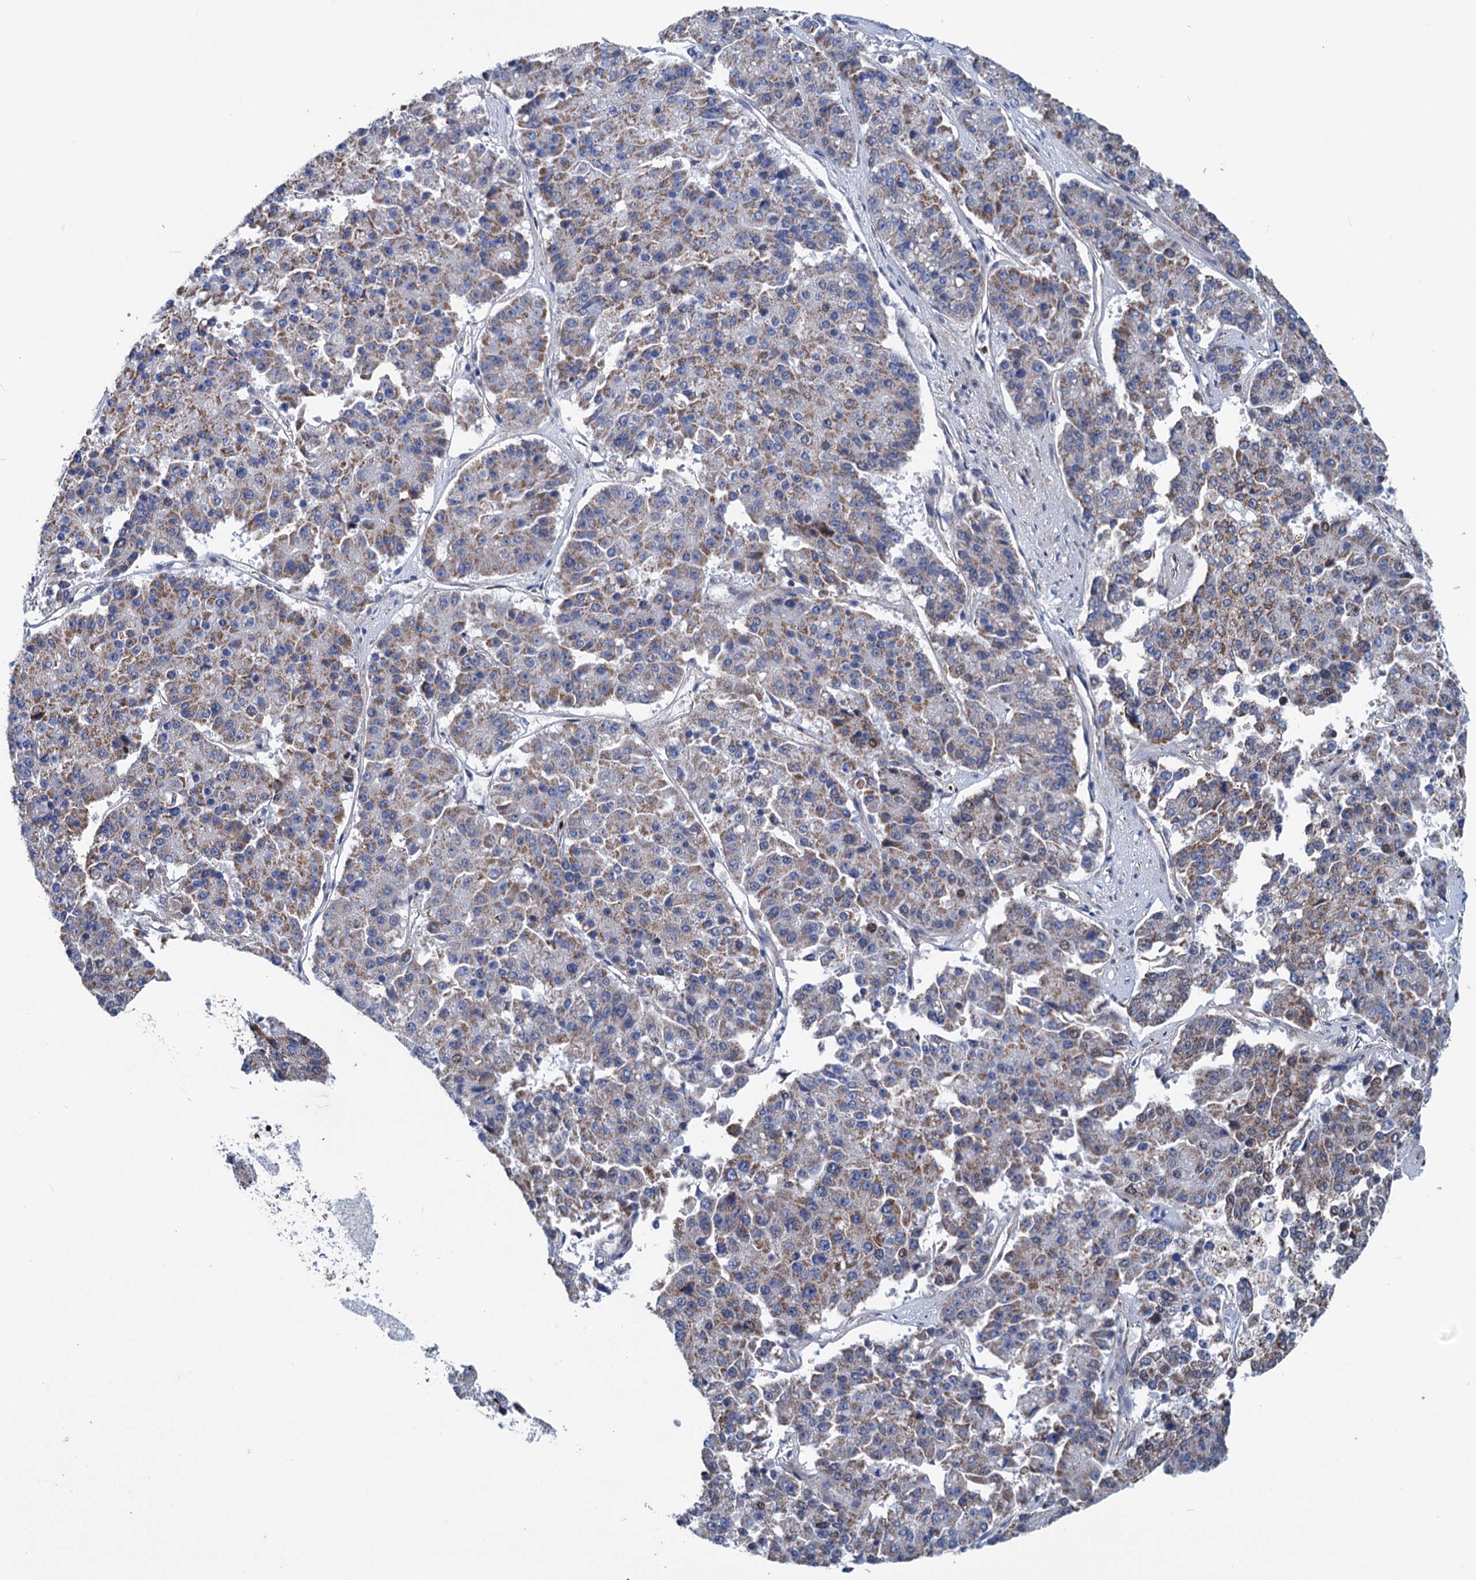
{"staining": {"intensity": "moderate", "quantity": "25%-75%", "location": "cytoplasmic/membranous"}, "tissue": "pancreatic cancer", "cell_type": "Tumor cells", "image_type": "cancer", "snomed": [{"axis": "morphology", "description": "Adenocarcinoma, NOS"}, {"axis": "topography", "description": "Pancreas"}], "caption": "Adenocarcinoma (pancreatic) tissue exhibits moderate cytoplasmic/membranous staining in approximately 25%-75% of tumor cells, visualized by immunohistochemistry. (IHC, brightfield microscopy, high magnification).", "gene": "MORN3", "patient": {"sex": "male", "age": 50}}